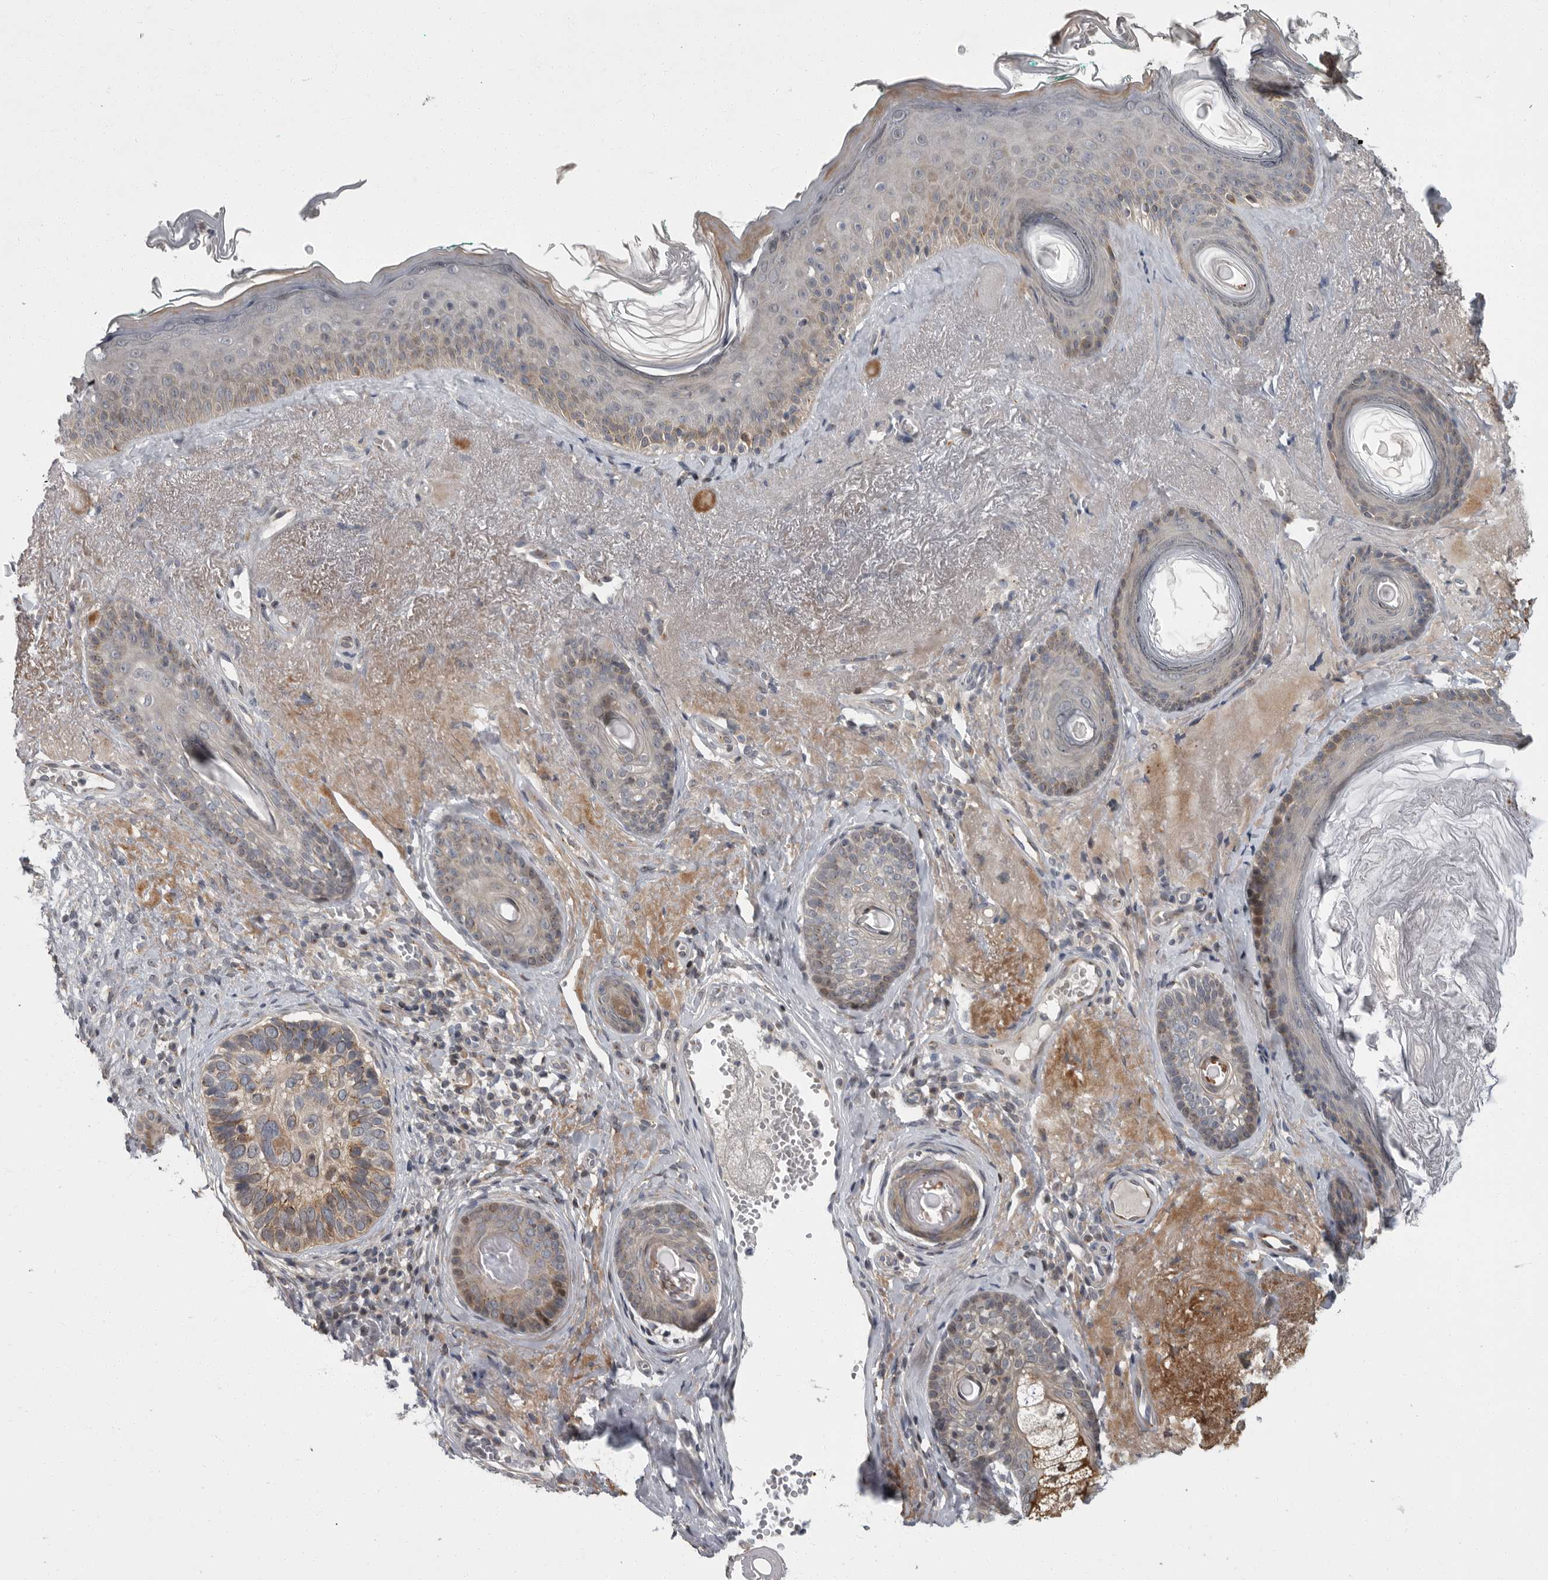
{"staining": {"intensity": "weak", "quantity": ">75%", "location": "cytoplasmic/membranous"}, "tissue": "skin cancer", "cell_type": "Tumor cells", "image_type": "cancer", "snomed": [{"axis": "morphology", "description": "Basal cell carcinoma"}, {"axis": "topography", "description": "Skin"}], "caption": "This micrograph displays IHC staining of skin cancer (basal cell carcinoma), with low weak cytoplasmic/membranous expression in approximately >75% of tumor cells.", "gene": "PDE7A", "patient": {"sex": "male", "age": 62}}